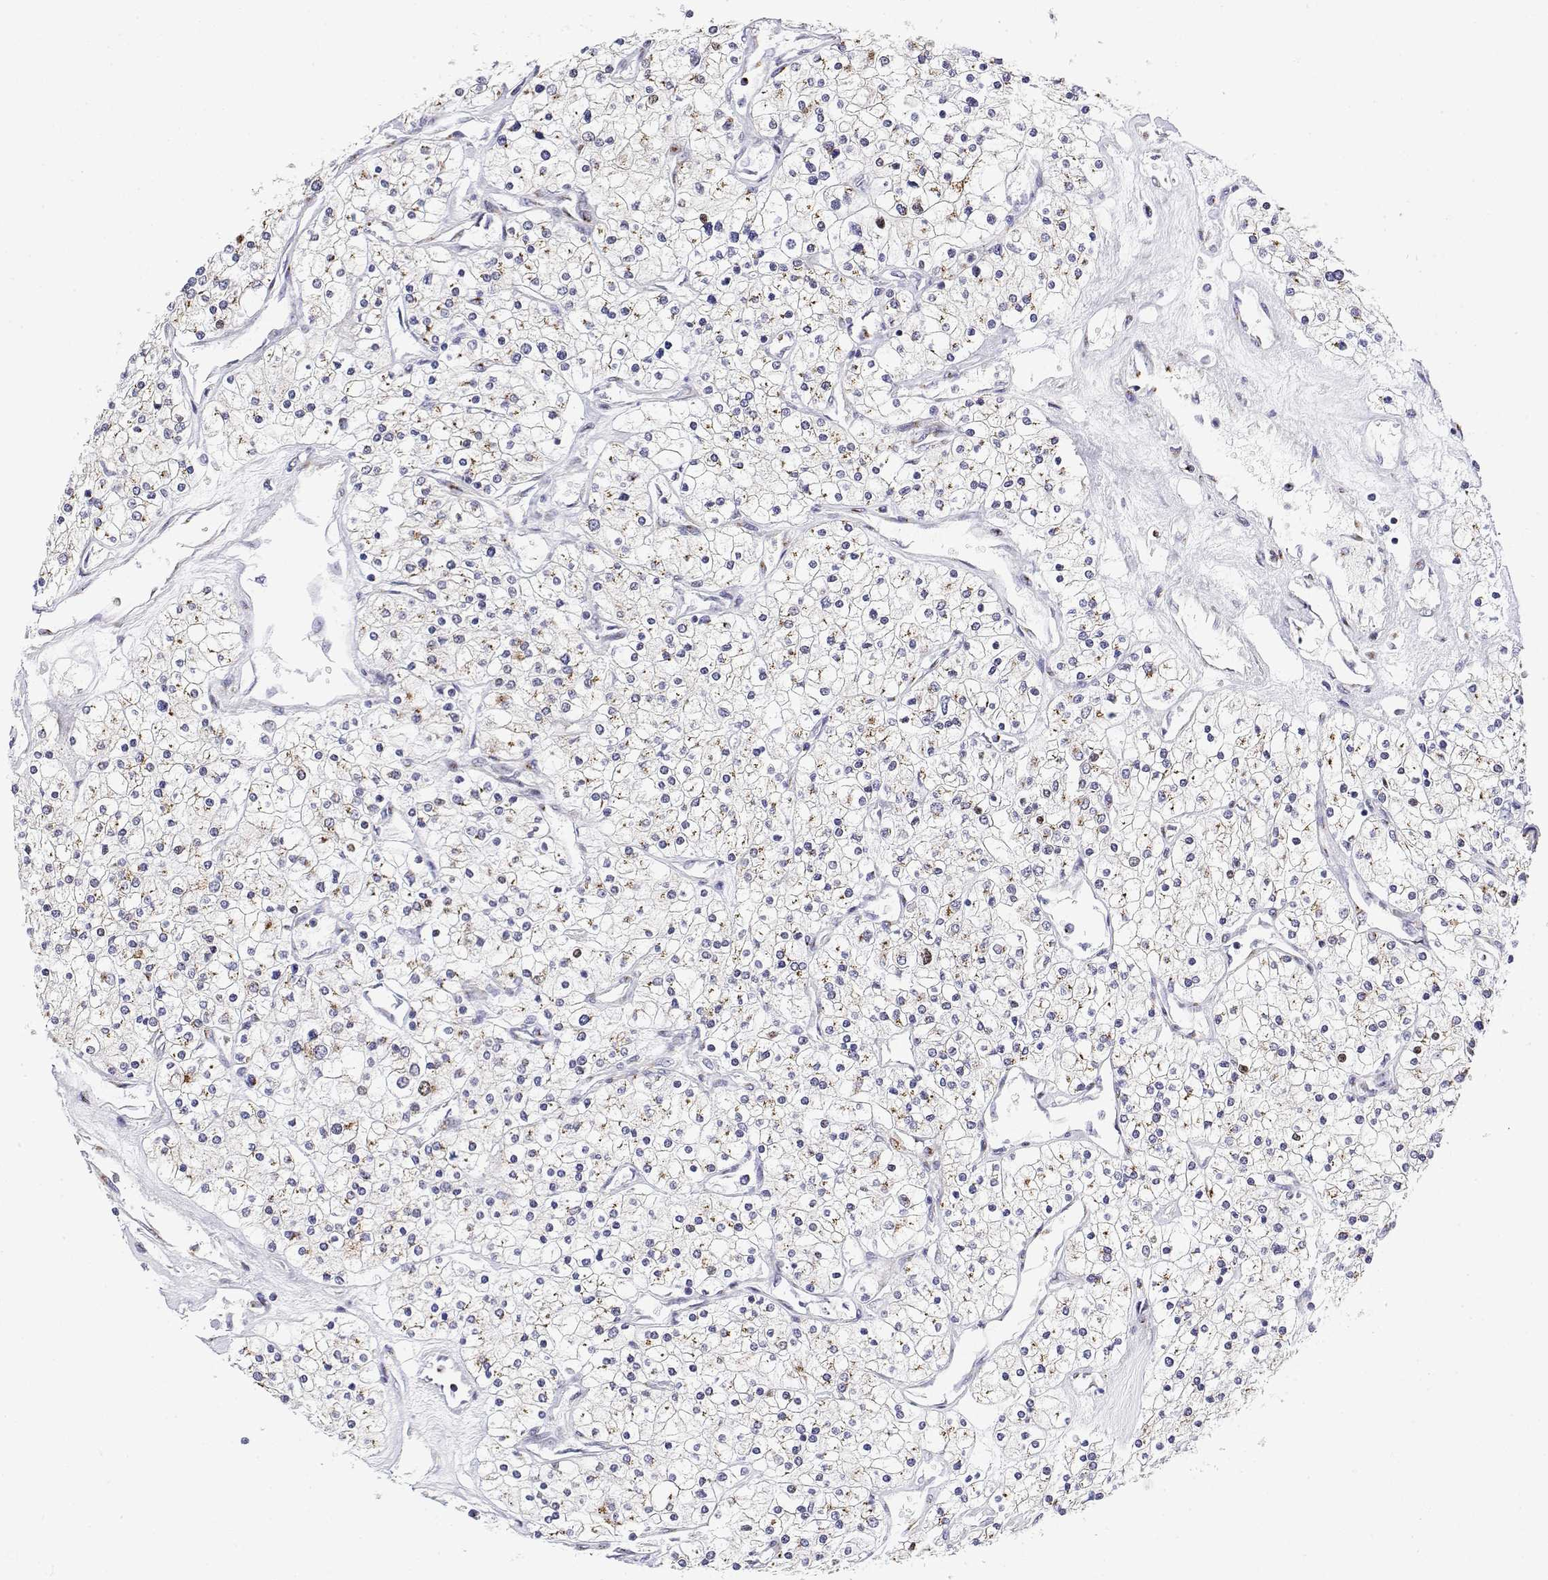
{"staining": {"intensity": "weak", "quantity": "<25%", "location": "cytoplasmic/membranous"}, "tissue": "renal cancer", "cell_type": "Tumor cells", "image_type": "cancer", "snomed": [{"axis": "morphology", "description": "Adenocarcinoma, NOS"}, {"axis": "topography", "description": "Kidney"}], "caption": "Immunohistochemistry histopathology image of neoplastic tissue: human adenocarcinoma (renal) stained with DAB (3,3'-diaminobenzidine) demonstrates no significant protein expression in tumor cells. (DAB (3,3'-diaminobenzidine) IHC visualized using brightfield microscopy, high magnification).", "gene": "YIPF3", "patient": {"sex": "male", "age": 80}}